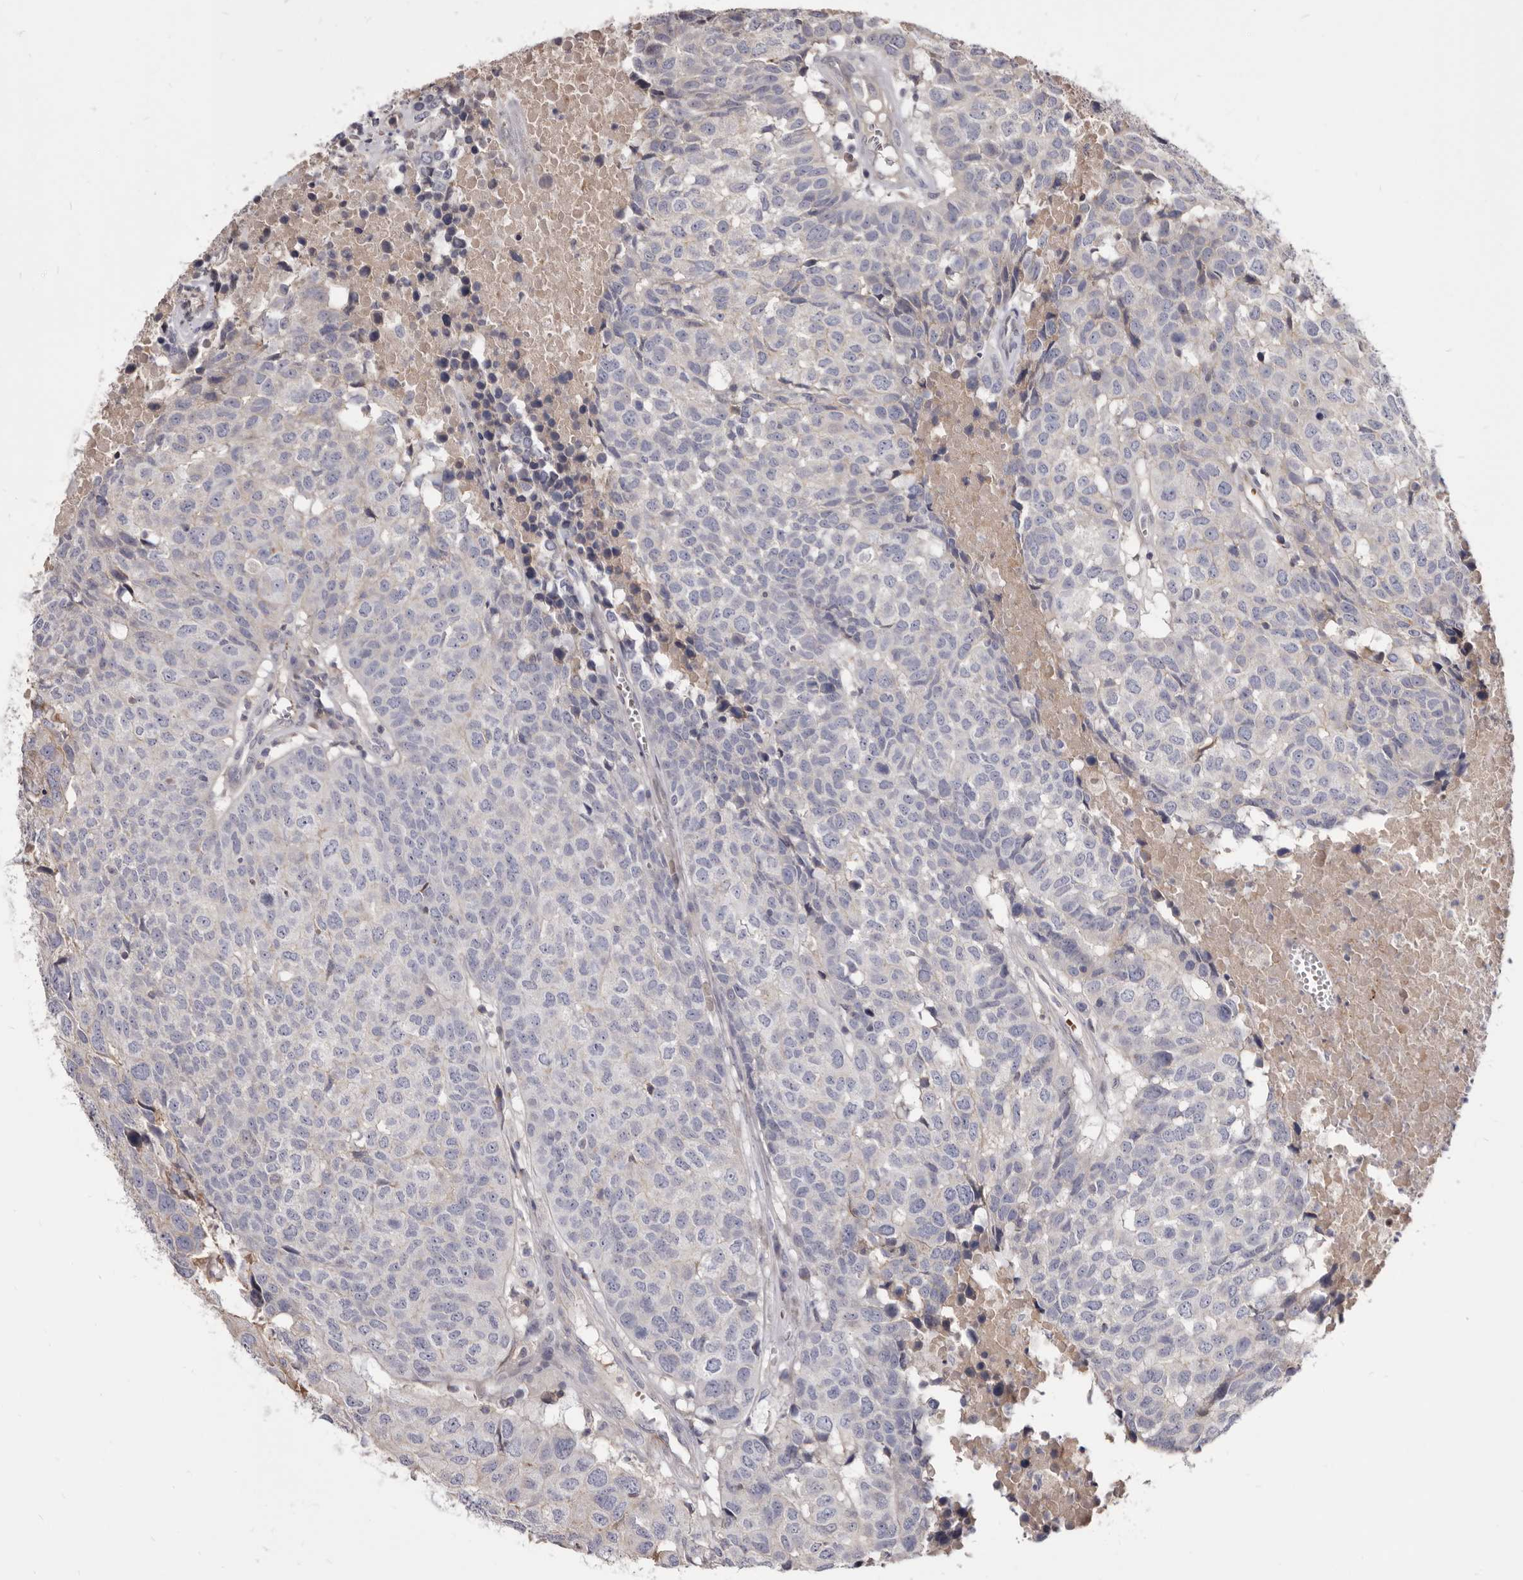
{"staining": {"intensity": "weak", "quantity": "<25%", "location": "cytoplasmic/membranous"}, "tissue": "head and neck cancer", "cell_type": "Tumor cells", "image_type": "cancer", "snomed": [{"axis": "morphology", "description": "Squamous cell carcinoma, NOS"}, {"axis": "topography", "description": "Head-Neck"}], "caption": "IHC photomicrograph of human head and neck cancer stained for a protein (brown), which reveals no expression in tumor cells. Nuclei are stained in blue.", "gene": "FAS", "patient": {"sex": "male", "age": 66}}